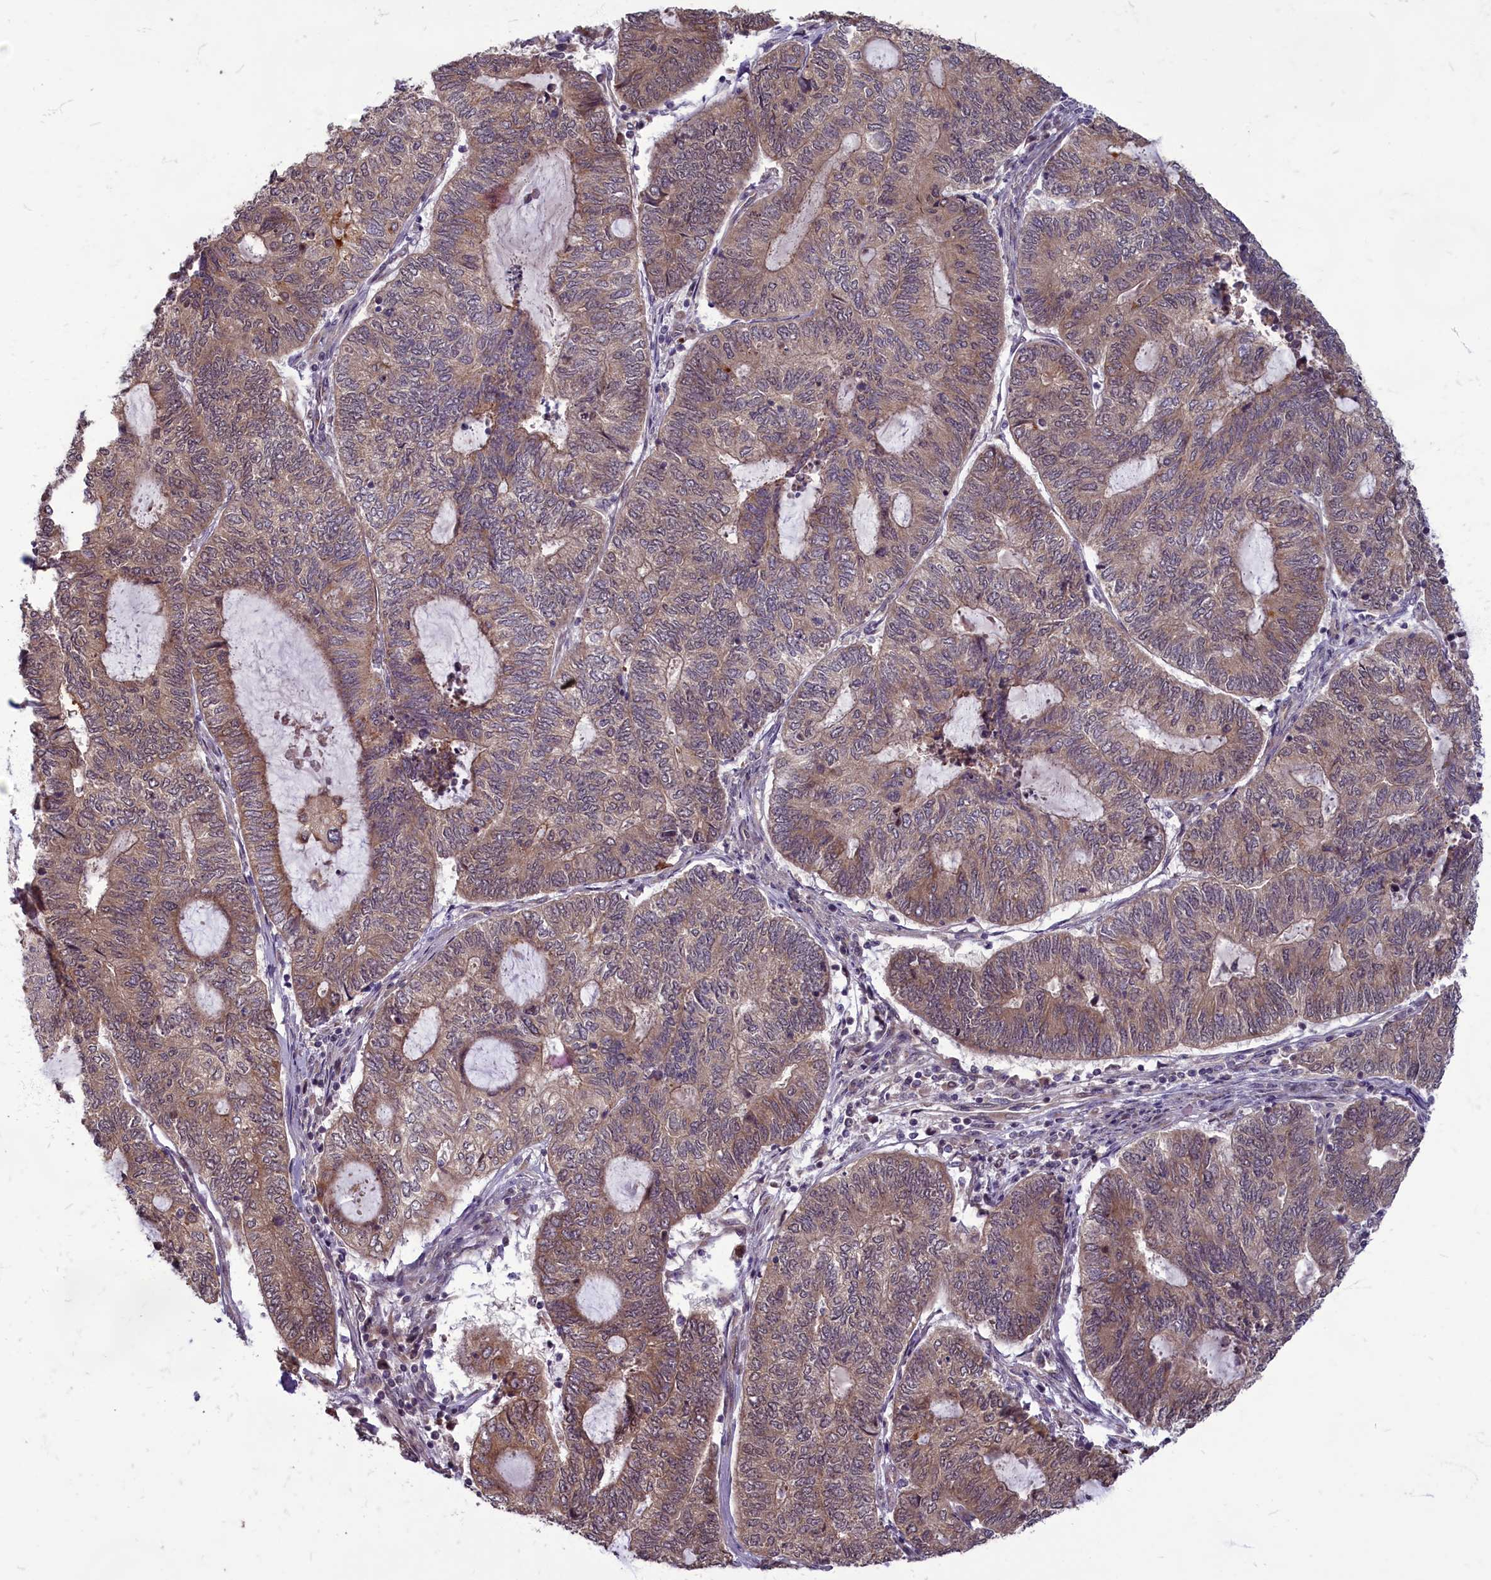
{"staining": {"intensity": "moderate", "quantity": ">75%", "location": "cytoplasmic/membranous"}, "tissue": "endometrial cancer", "cell_type": "Tumor cells", "image_type": "cancer", "snomed": [{"axis": "morphology", "description": "Adenocarcinoma, NOS"}, {"axis": "topography", "description": "Uterus"}, {"axis": "topography", "description": "Endometrium"}], "caption": "Endometrial adenocarcinoma stained with a brown dye shows moderate cytoplasmic/membranous positive expression in about >75% of tumor cells.", "gene": "MYCBP", "patient": {"sex": "female", "age": 70}}